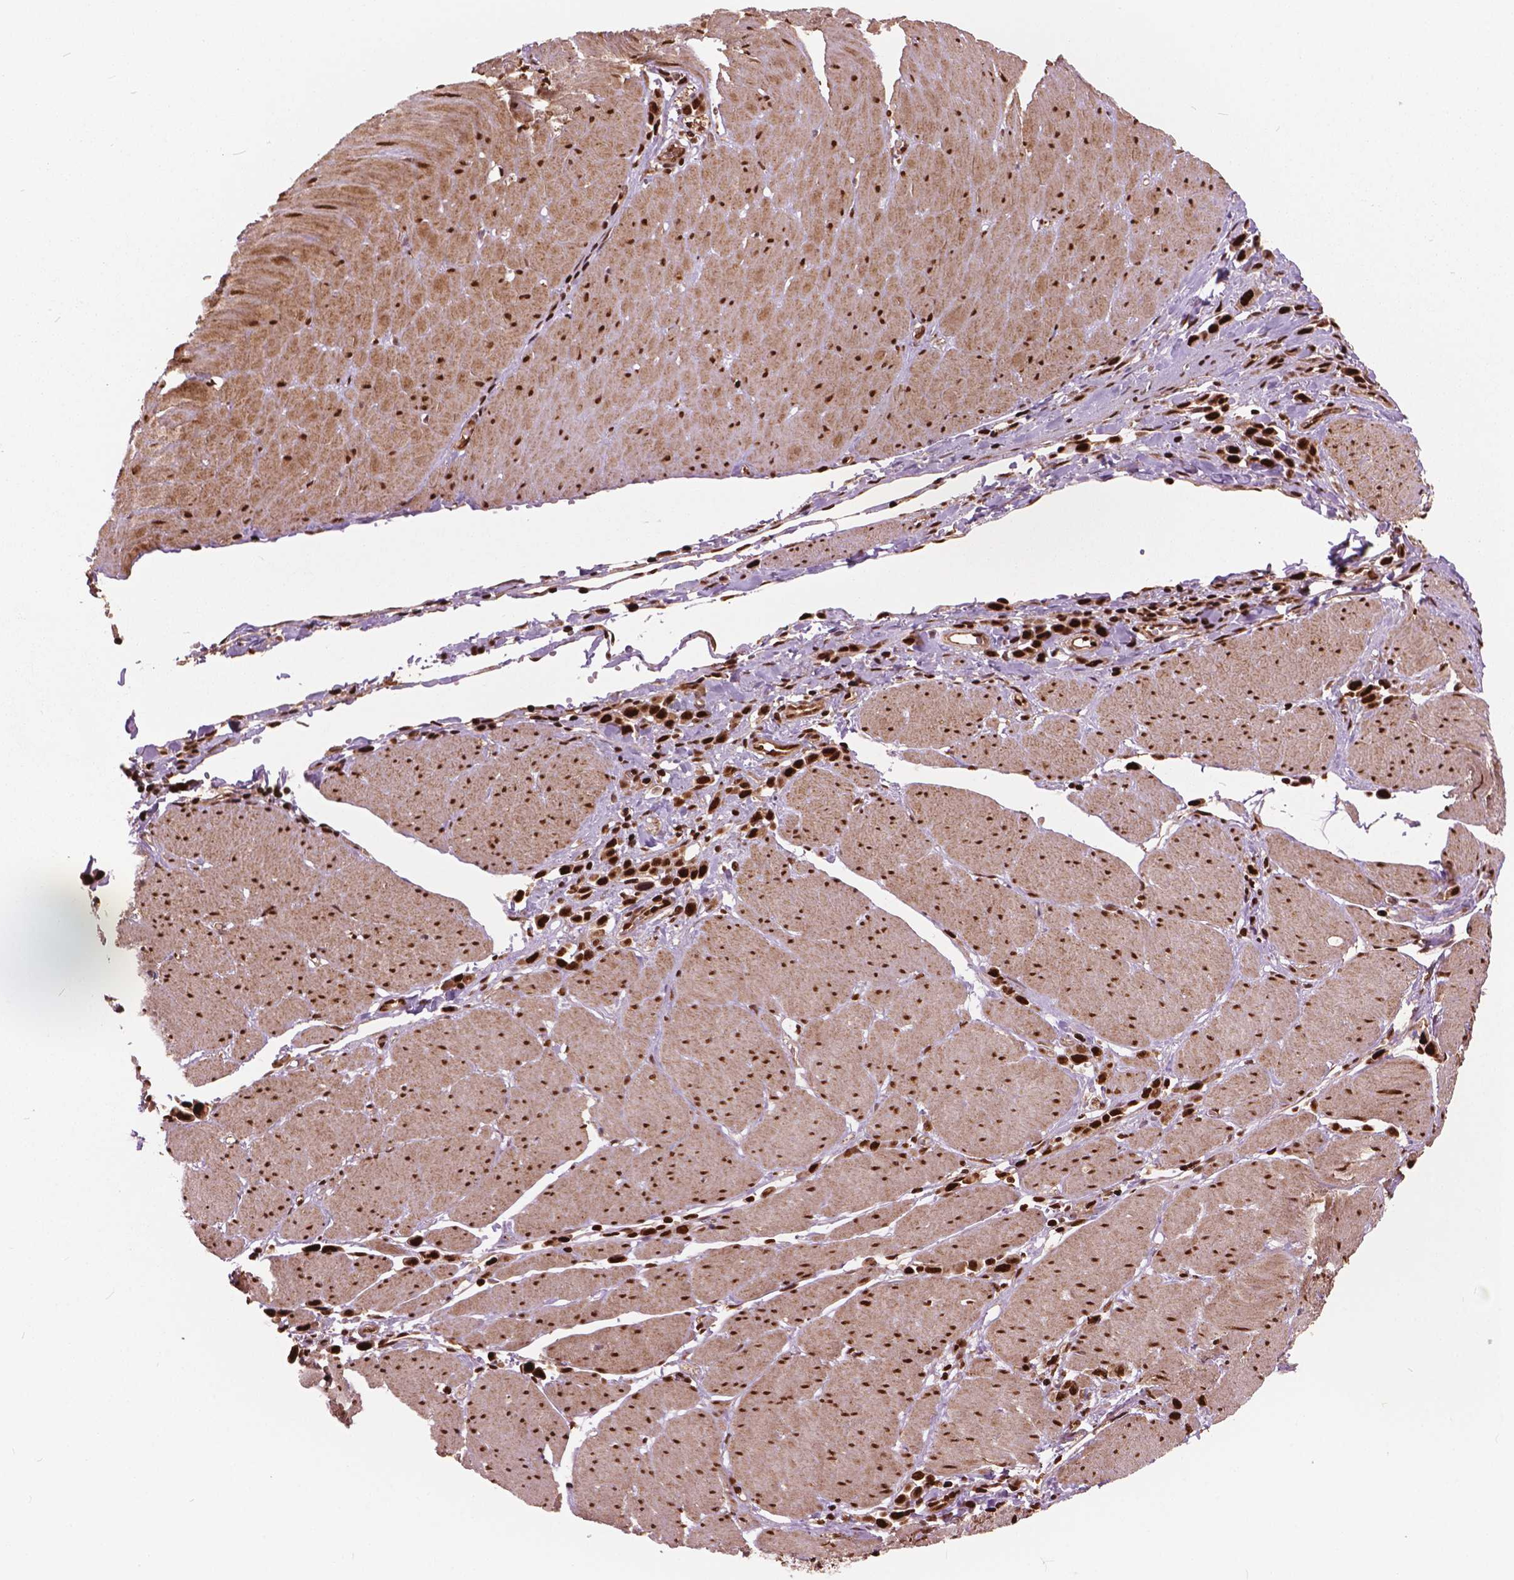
{"staining": {"intensity": "strong", "quantity": ">75%", "location": "nuclear"}, "tissue": "stomach cancer", "cell_type": "Tumor cells", "image_type": "cancer", "snomed": [{"axis": "morphology", "description": "Adenocarcinoma, NOS"}, {"axis": "topography", "description": "Stomach"}], "caption": "The immunohistochemical stain highlights strong nuclear staining in tumor cells of stomach cancer tissue.", "gene": "ANP32B", "patient": {"sex": "male", "age": 47}}